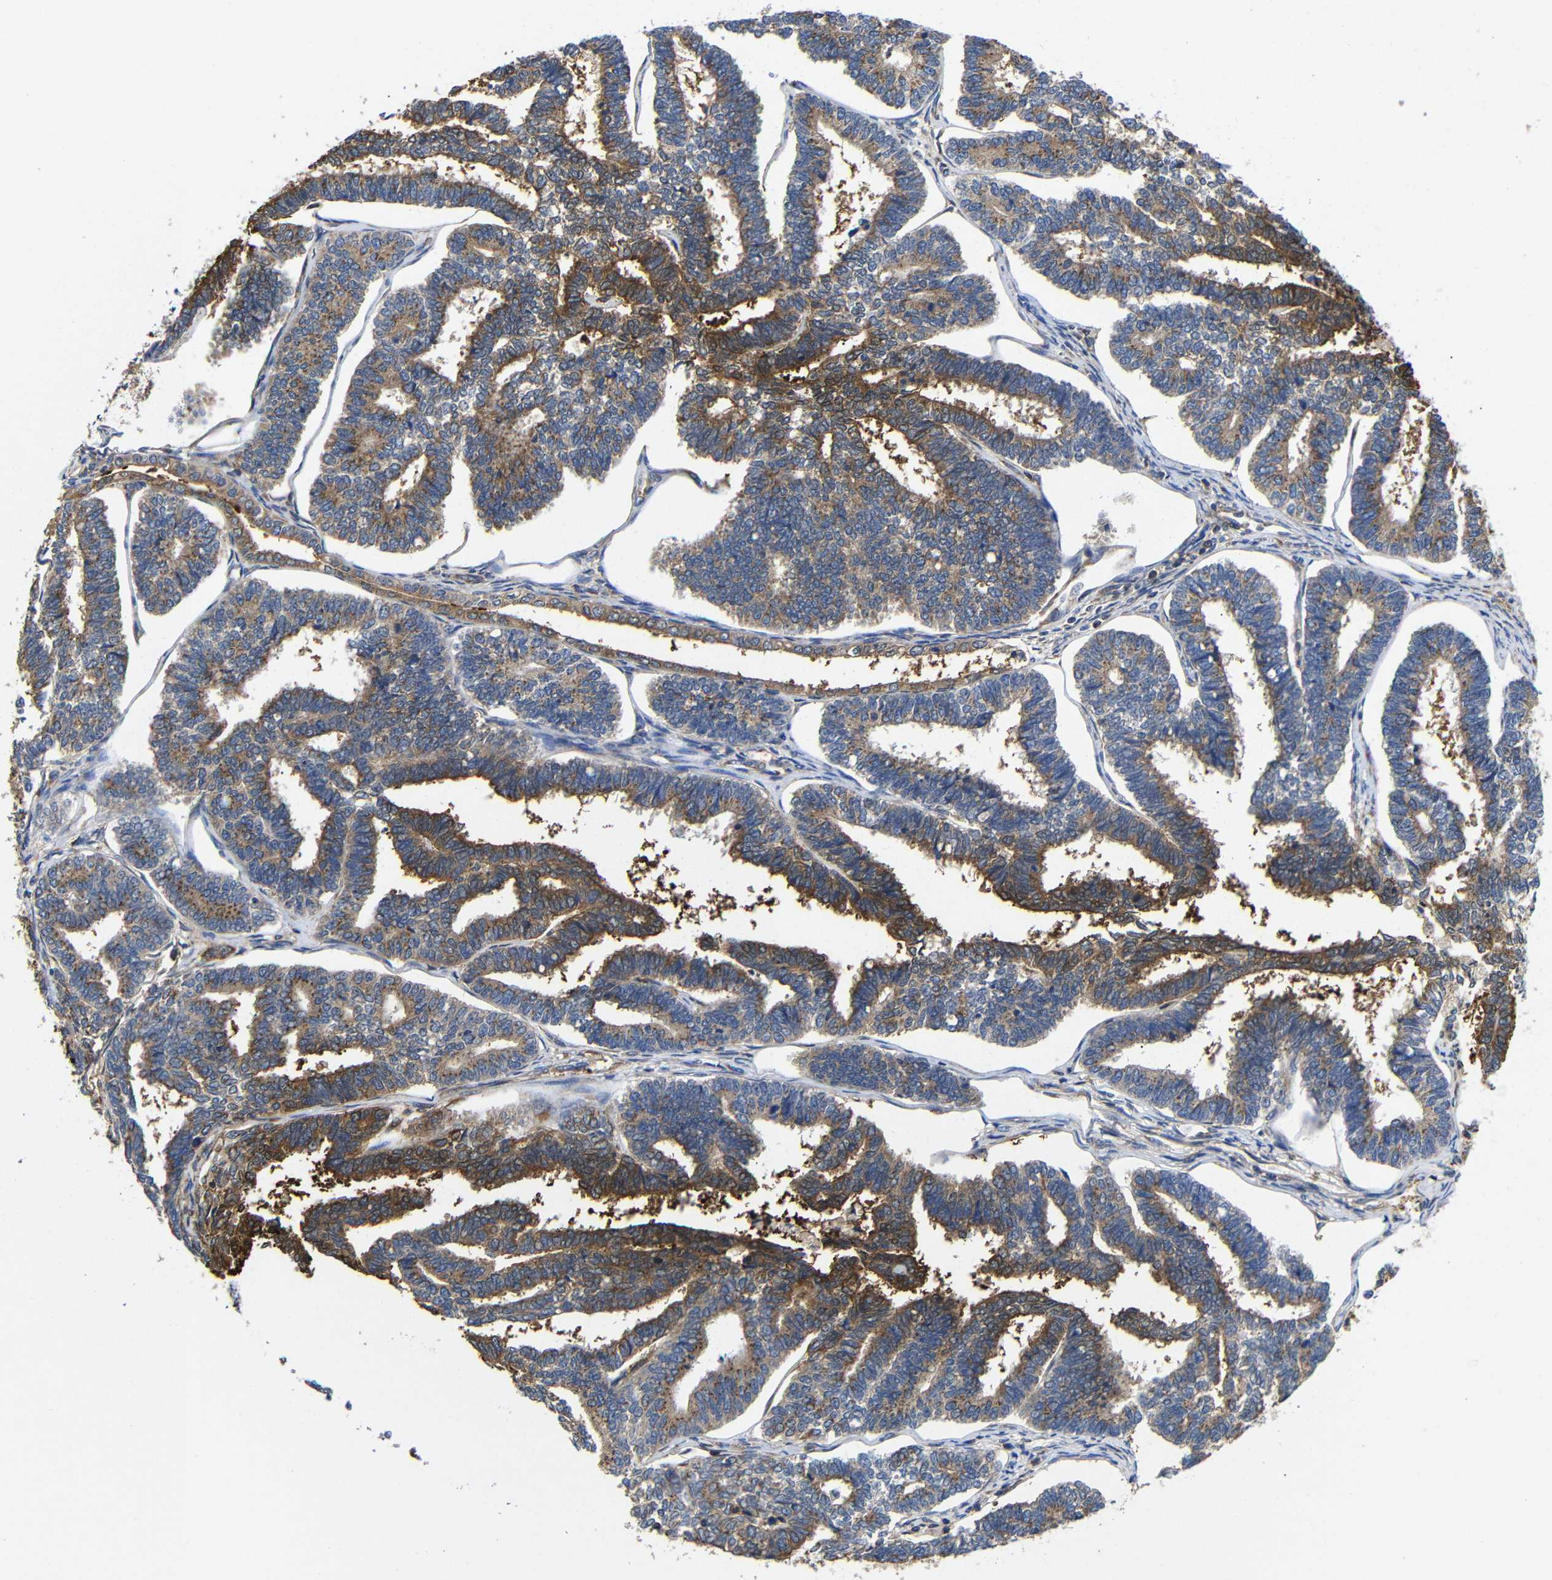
{"staining": {"intensity": "strong", "quantity": "25%-75%", "location": "cytoplasmic/membranous"}, "tissue": "endometrial cancer", "cell_type": "Tumor cells", "image_type": "cancer", "snomed": [{"axis": "morphology", "description": "Adenocarcinoma, NOS"}, {"axis": "topography", "description": "Endometrium"}], "caption": "Adenocarcinoma (endometrial) stained with IHC shows strong cytoplasmic/membranous staining in approximately 25%-75% of tumor cells.", "gene": "LRRCC1", "patient": {"sex": "female", "age": 70}}